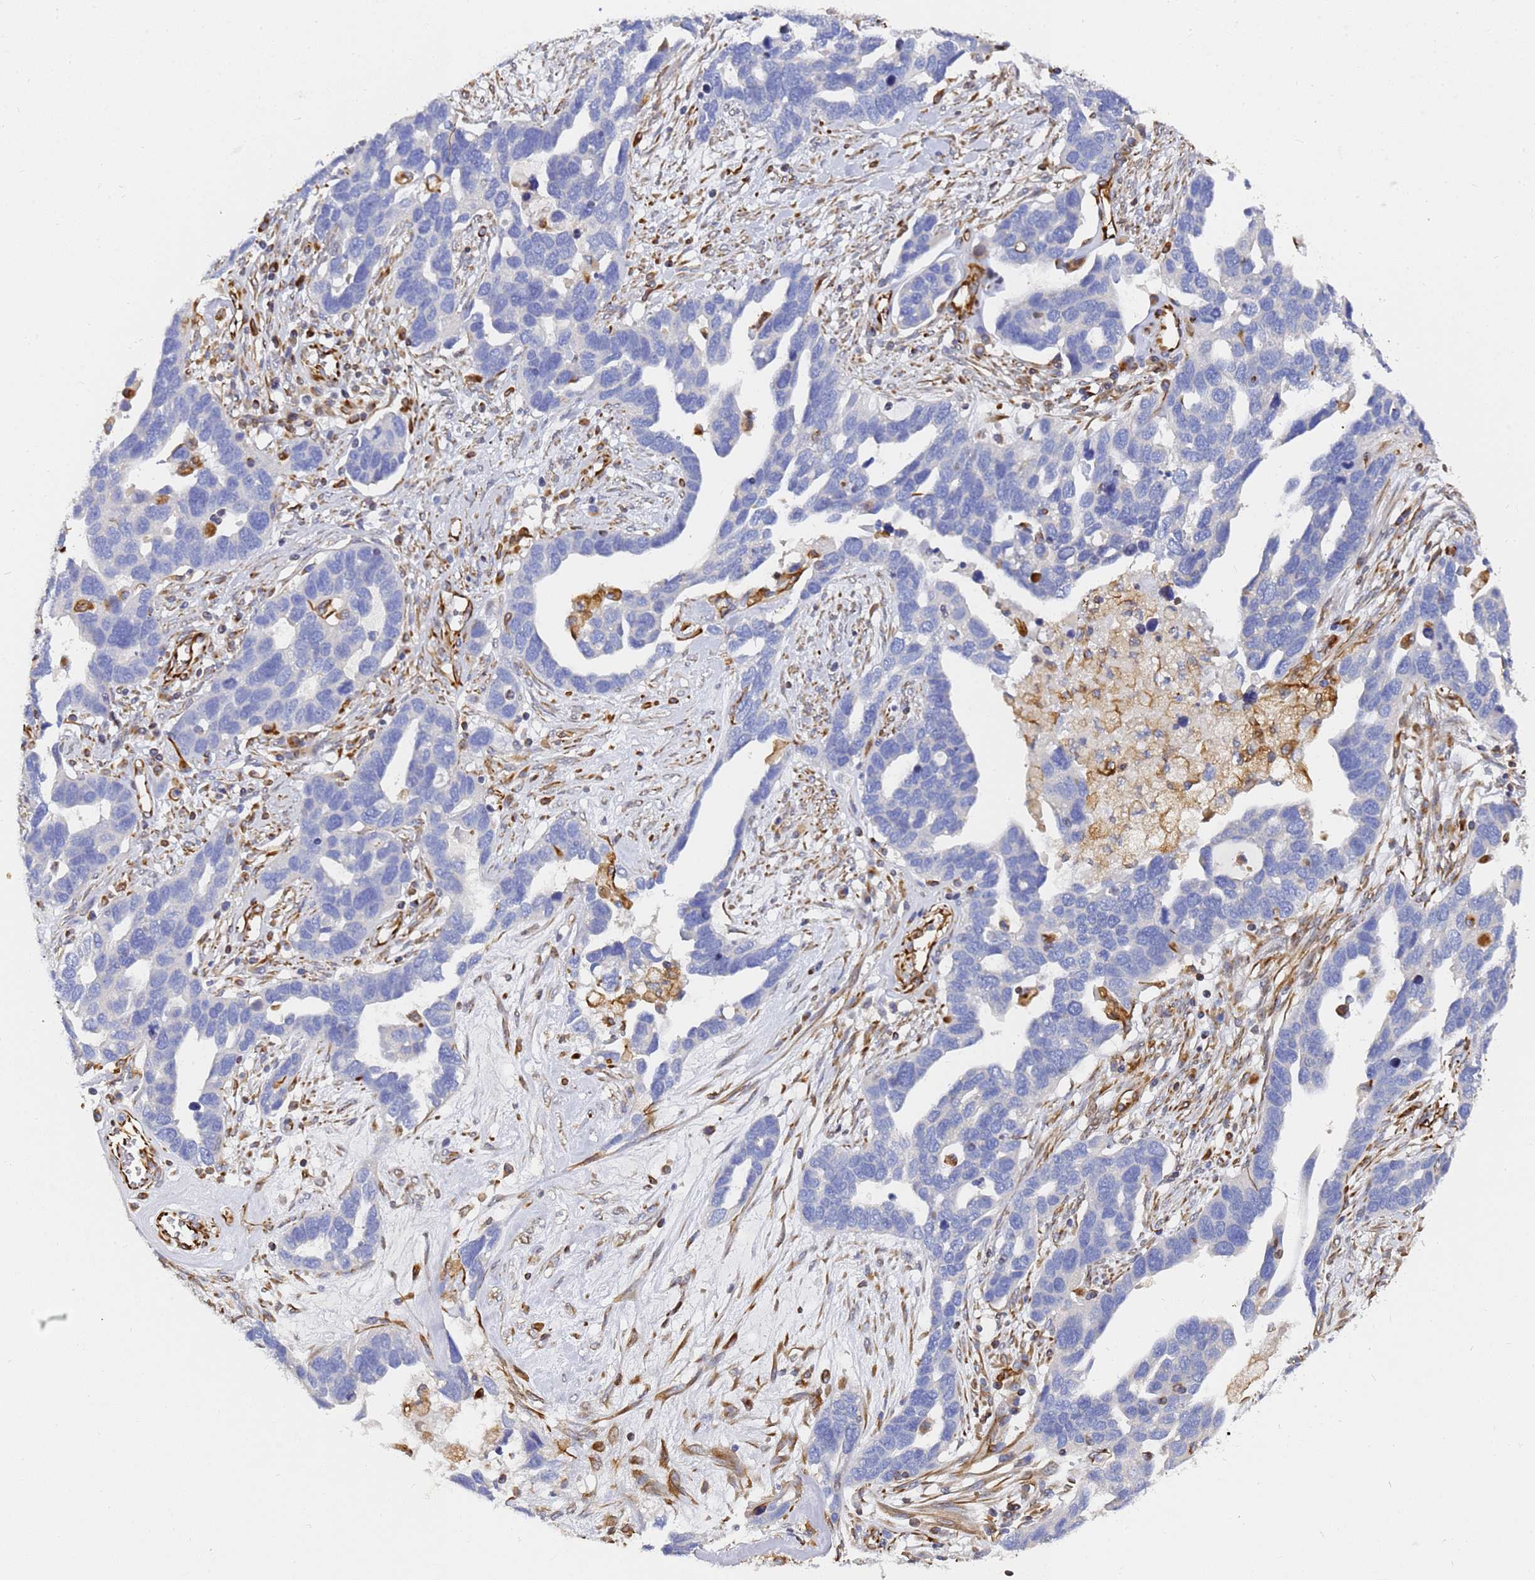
{"staining": {"intensity": "negative", "quantity": "none", "location": "none"}, "tissue": "ovarian cancer", "cell_type": "Tumor cells", "image_type": "cancer", "snomed": [{"axis": "morphology", "description": "Cystadenocarcinoma, serous, NOS"}, {"axis": "topography", "description": "Ovary"}], "caption": "IHC of serous cystadenocarcinoma (ovarian) reveals no staining in tumor cells.", "gene": "SYT13", "patient": {"sex": "female", "age": 54}}